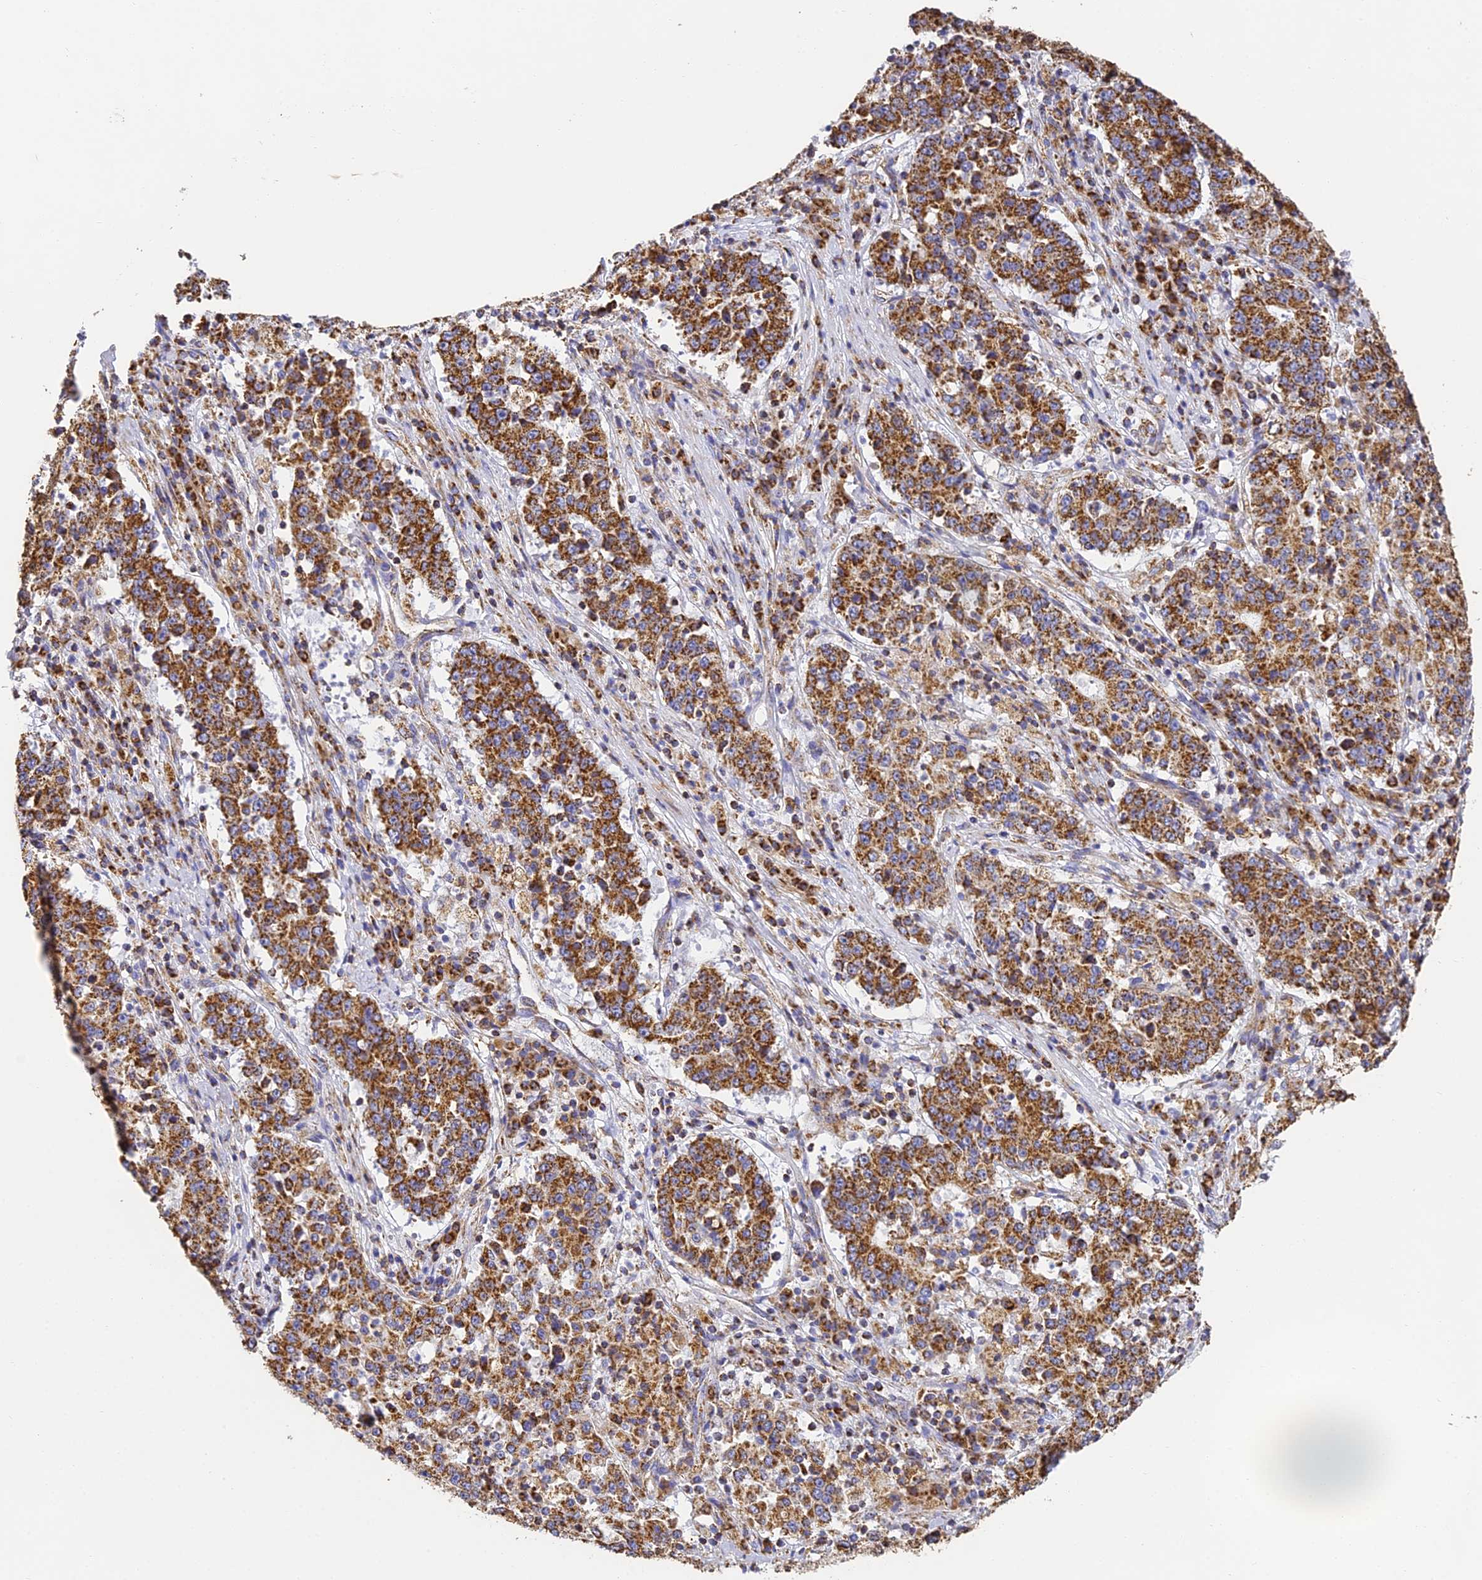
{"staining": {"intensity": "strong", "quantity": ">75%", "location": "cytoplasmic/membranous"}, "tissue": "stomach cancer", "cell_type": "Tumor cells", "image_type": "cancer", "snomed": [{"axis": "morphology", "description": "Adenocarcinoma, NOS"}, {"axis": "topography", "description": "Stomach"}], "caption": "Brown immunohistochemical staining in human adenocarcinoma (stomach) shows strong cytoplasmic/membranous staining in approximately >75% of tumor cells.", "gene": "COX6C", "patient": {"sex": "male", "age": 59}}